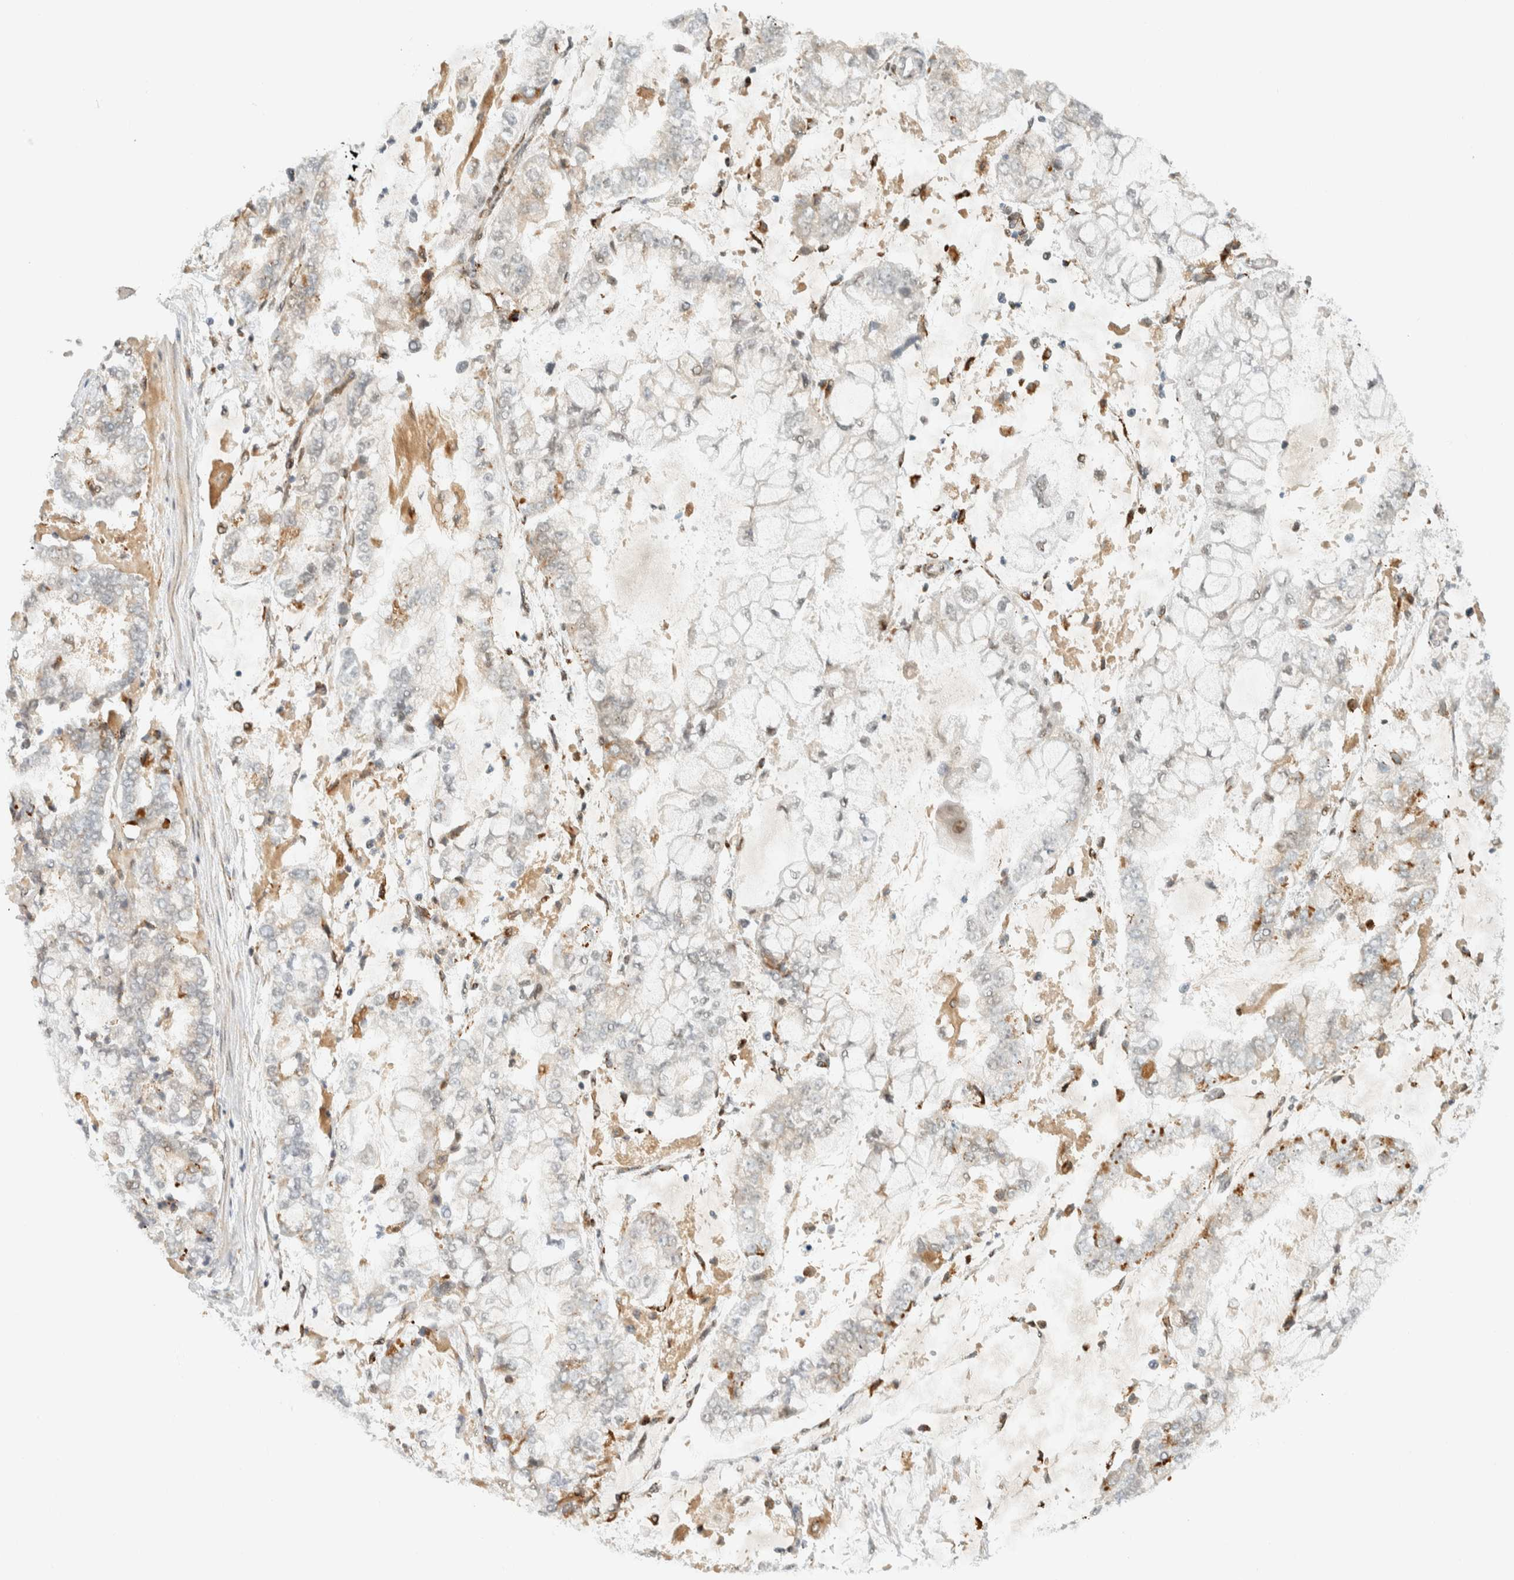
{"staining": {"intensity": "negative", "quantity": "none", "location": "none"}, "tissue": "stomach cancer", "cell_type": "Tumor cells", "image_type": "cancer", "snomed": [{"axis": "morphology", "description": "Adenocarcinoma, NOS"}, {"axis": "topography", "description": "Stomach"}], "caption": "Protein analysis of stomach cancer (adenocarcinoma) displays no significant positivity in tumor cells.", "gene": "ITPRID1", "patient": {"sex": "male", "age": 76}}